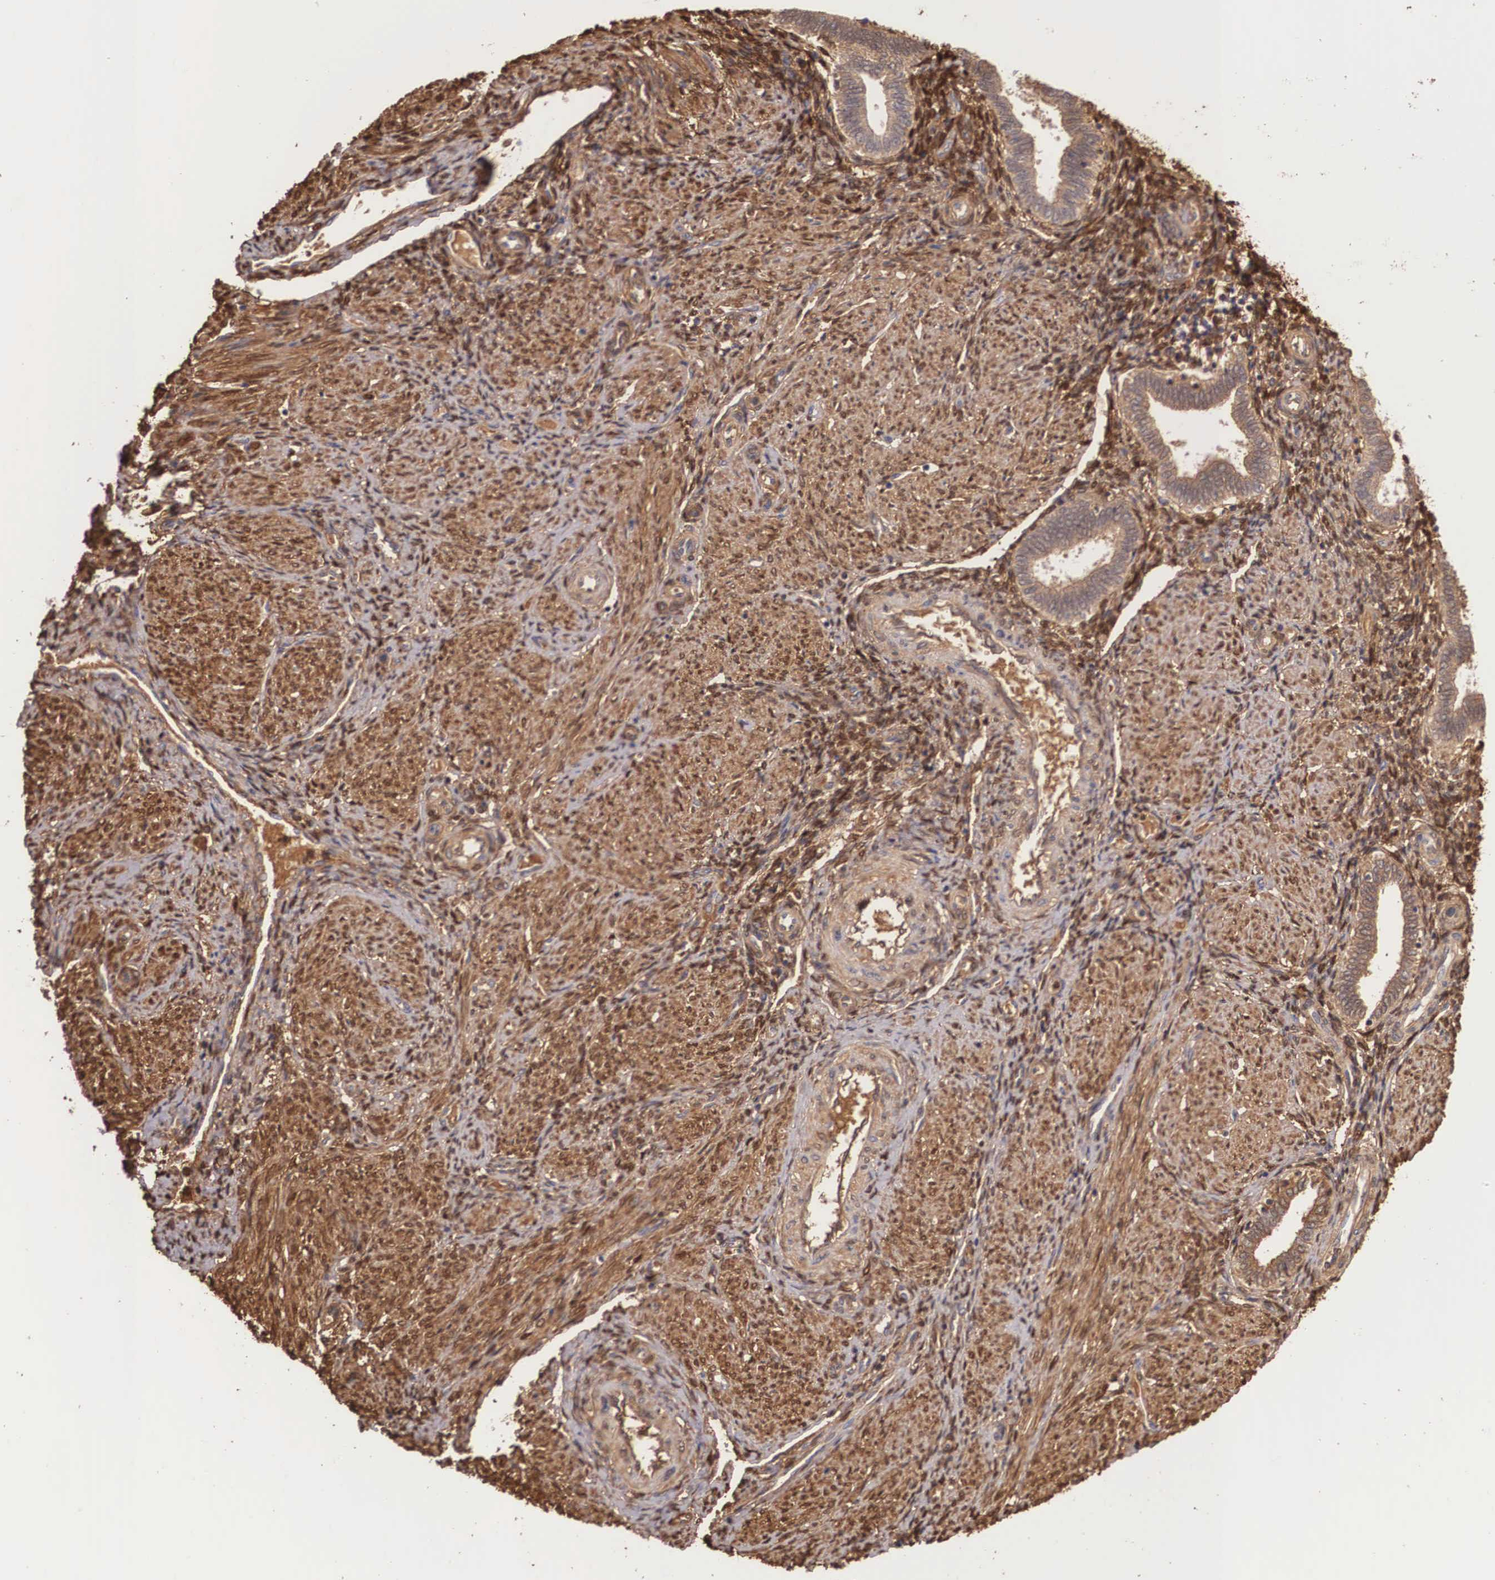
{"staining": {"intensity": "moderate", "quantity": ">75%", "location": "cytoplasmic/membranous"}, "tissue": "endometrium", "cell_type": "Cells in endometrial stroma", "image_type": "normal", "snomed": [{"axis": "morphology", "description": "Normal tissue, NOS"}, {"axis": "topography", "description": "Endometrium"}], "caption": "An IHC photomicrograph of unremarkable tissue is shown. Protein staining in brown highlights moderate cytoplasmic/membranous positivity in endometrium within cells in endometrial stroma.", "gene": "LGALS1", "patient": {"sex": "female", "age": 36}}